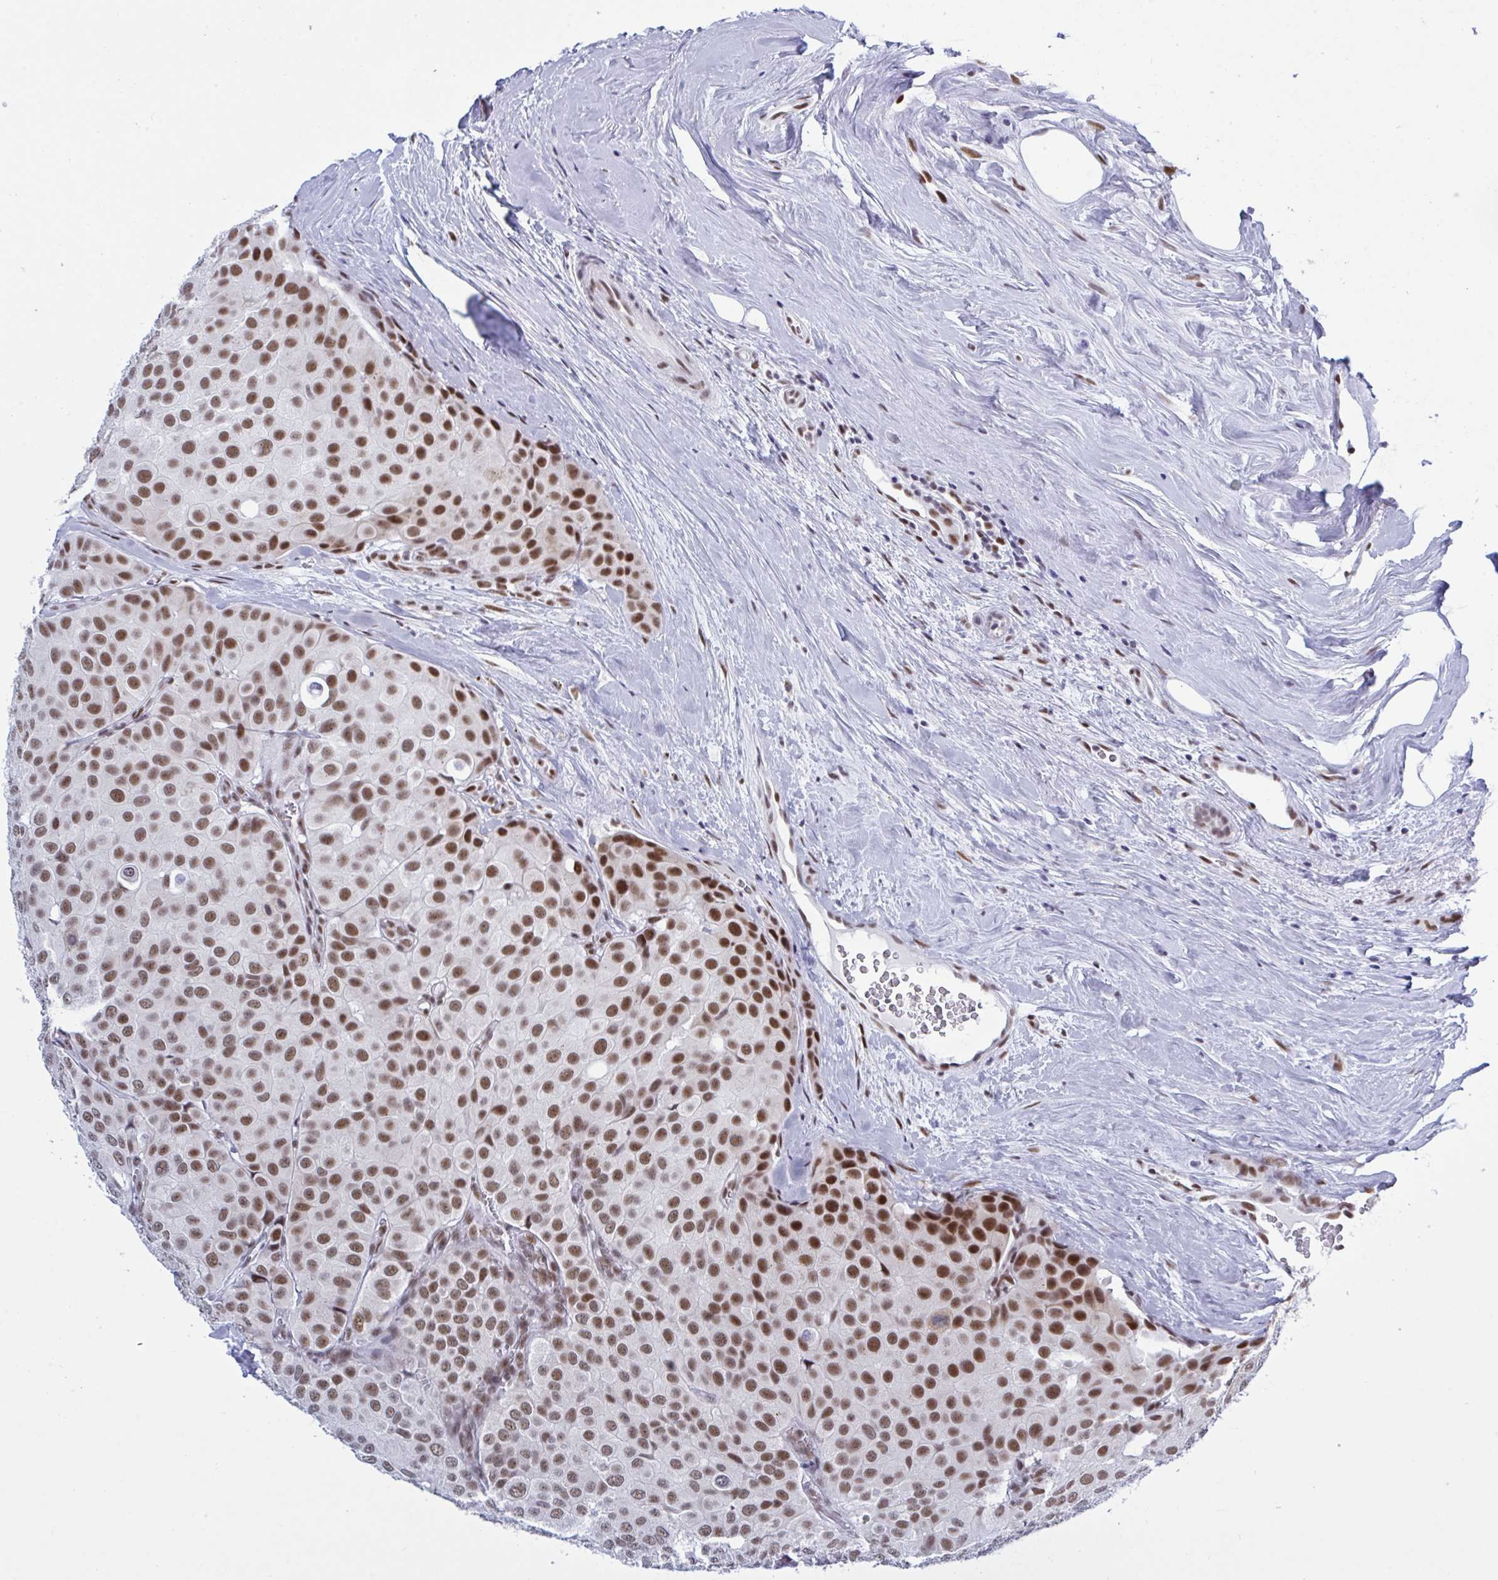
{"staining": {"intensity": "strong", "quantity": ">75%", "location": "nuclear"}, "tissue": "breast cancer", "cell_type": "Tumor cells", "image_type": "cancer", "snomed": [{"axis": "morphology", "description": "Duct carcinoma"}, {"axis": "topography", "description": "Breast"}], "caption": "Intraductal carcinoma (breast) tissue displays strong nuclear staining in approximately >75% of tumor cells, visualized by immunohistochemistry. The staining is performed using DAB (3,3'-diaminobenzidine) brown chromogen to label protein expression. The nuclei are counter-stained blue using hematoxylin.", "gene": "PPP1R10", "patient": {"sex": "female", "age": 70}}